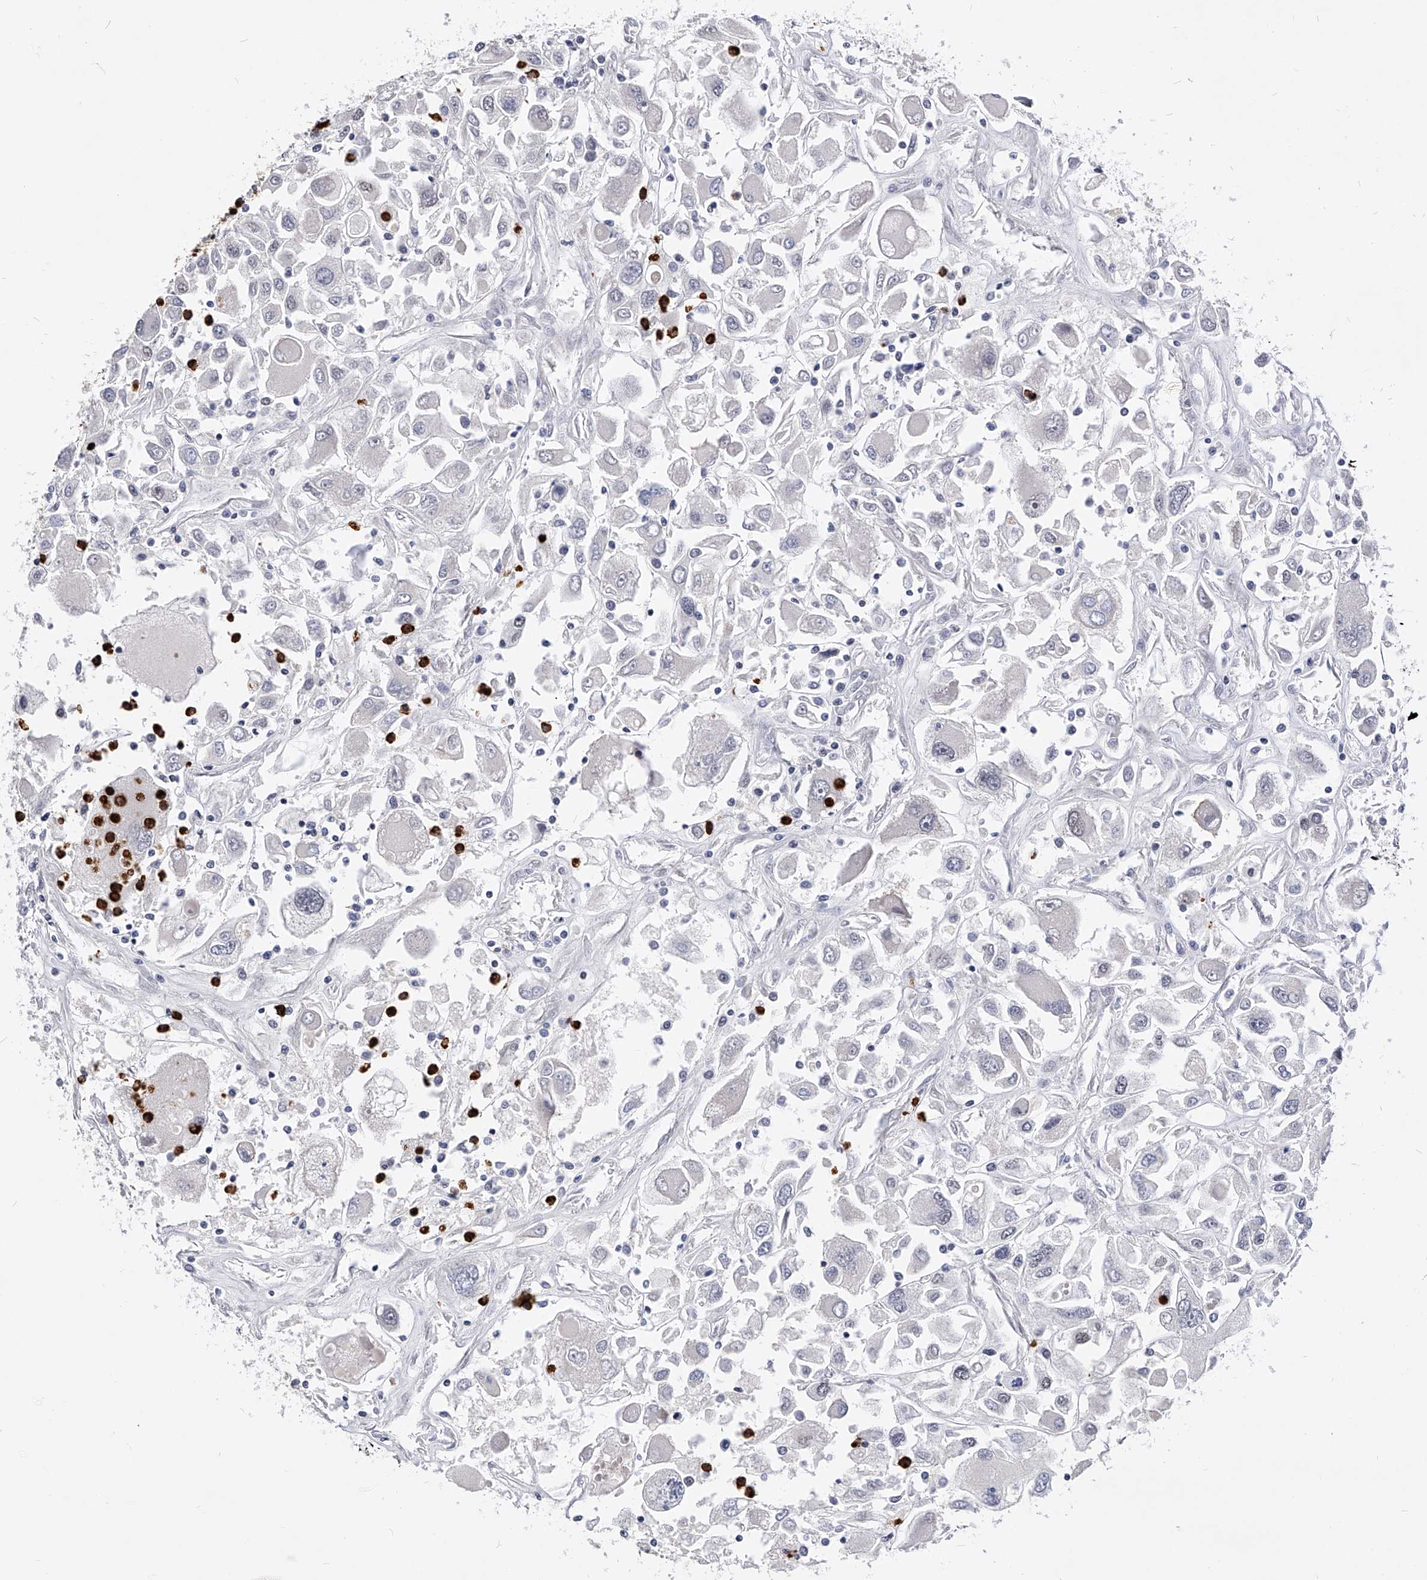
{"staining": {"intensity": "weak", "quantity": "<25%", "location": "nuclear"}, "tissue": "renal cancer", "cell_type": "Tumor cells", "image_type": "cancer", "snomed": [{"axis": "morphology", "description": "Adenocarcinoma, NOS"}, {"axis": "topography", "description": "Kidney"}], "caption": "Immunohistochemistry (IHC) histopathology image of neoplastic tissue: renal cancer stained with DAB (3,3'-diaminobenzidine) exhibits no significant protein expression in tumor cells.", "gene": "TESK2", "patient": {"sex": "female", "age": 52}}